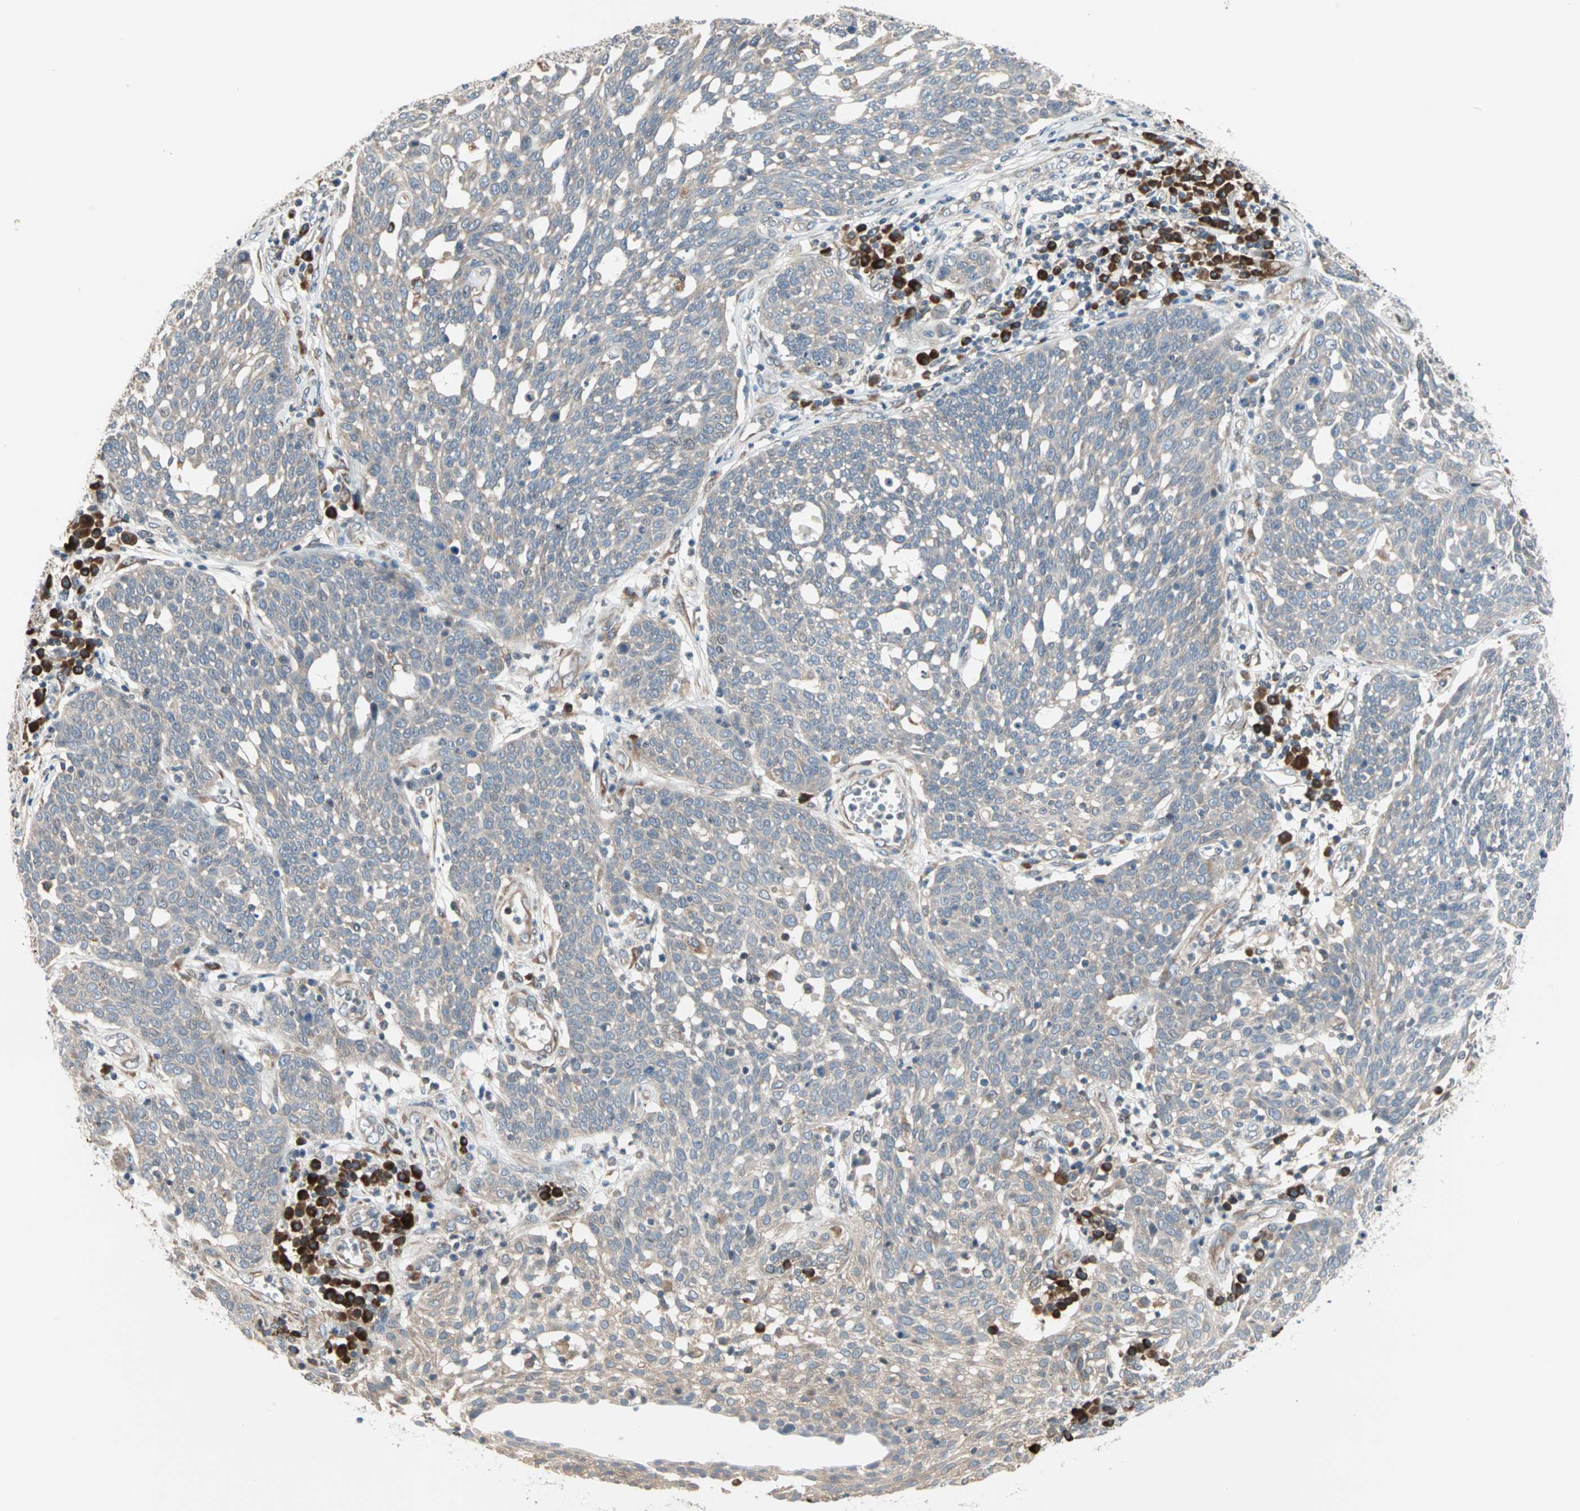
{"staining": {"intensity": "weak", "quantity": "<25%", "location": "cytoplasmic/membranous"}, "tissue": "cervical cancer", "cell_type": "Tumor cells", "image_type": "cancer", "snomed": [{"axis": "morphology", "description": "Squamous cell carcinoma, NOS"}, {"axis": "topography", "description": "Cervix"}], "caption": "Photomicrograph shows no significant protein staining in tumor cells of squamous cell carcinoma (cervical).", "gene": "SAR1A", "patient": {"sex": "female", "age": 34}}